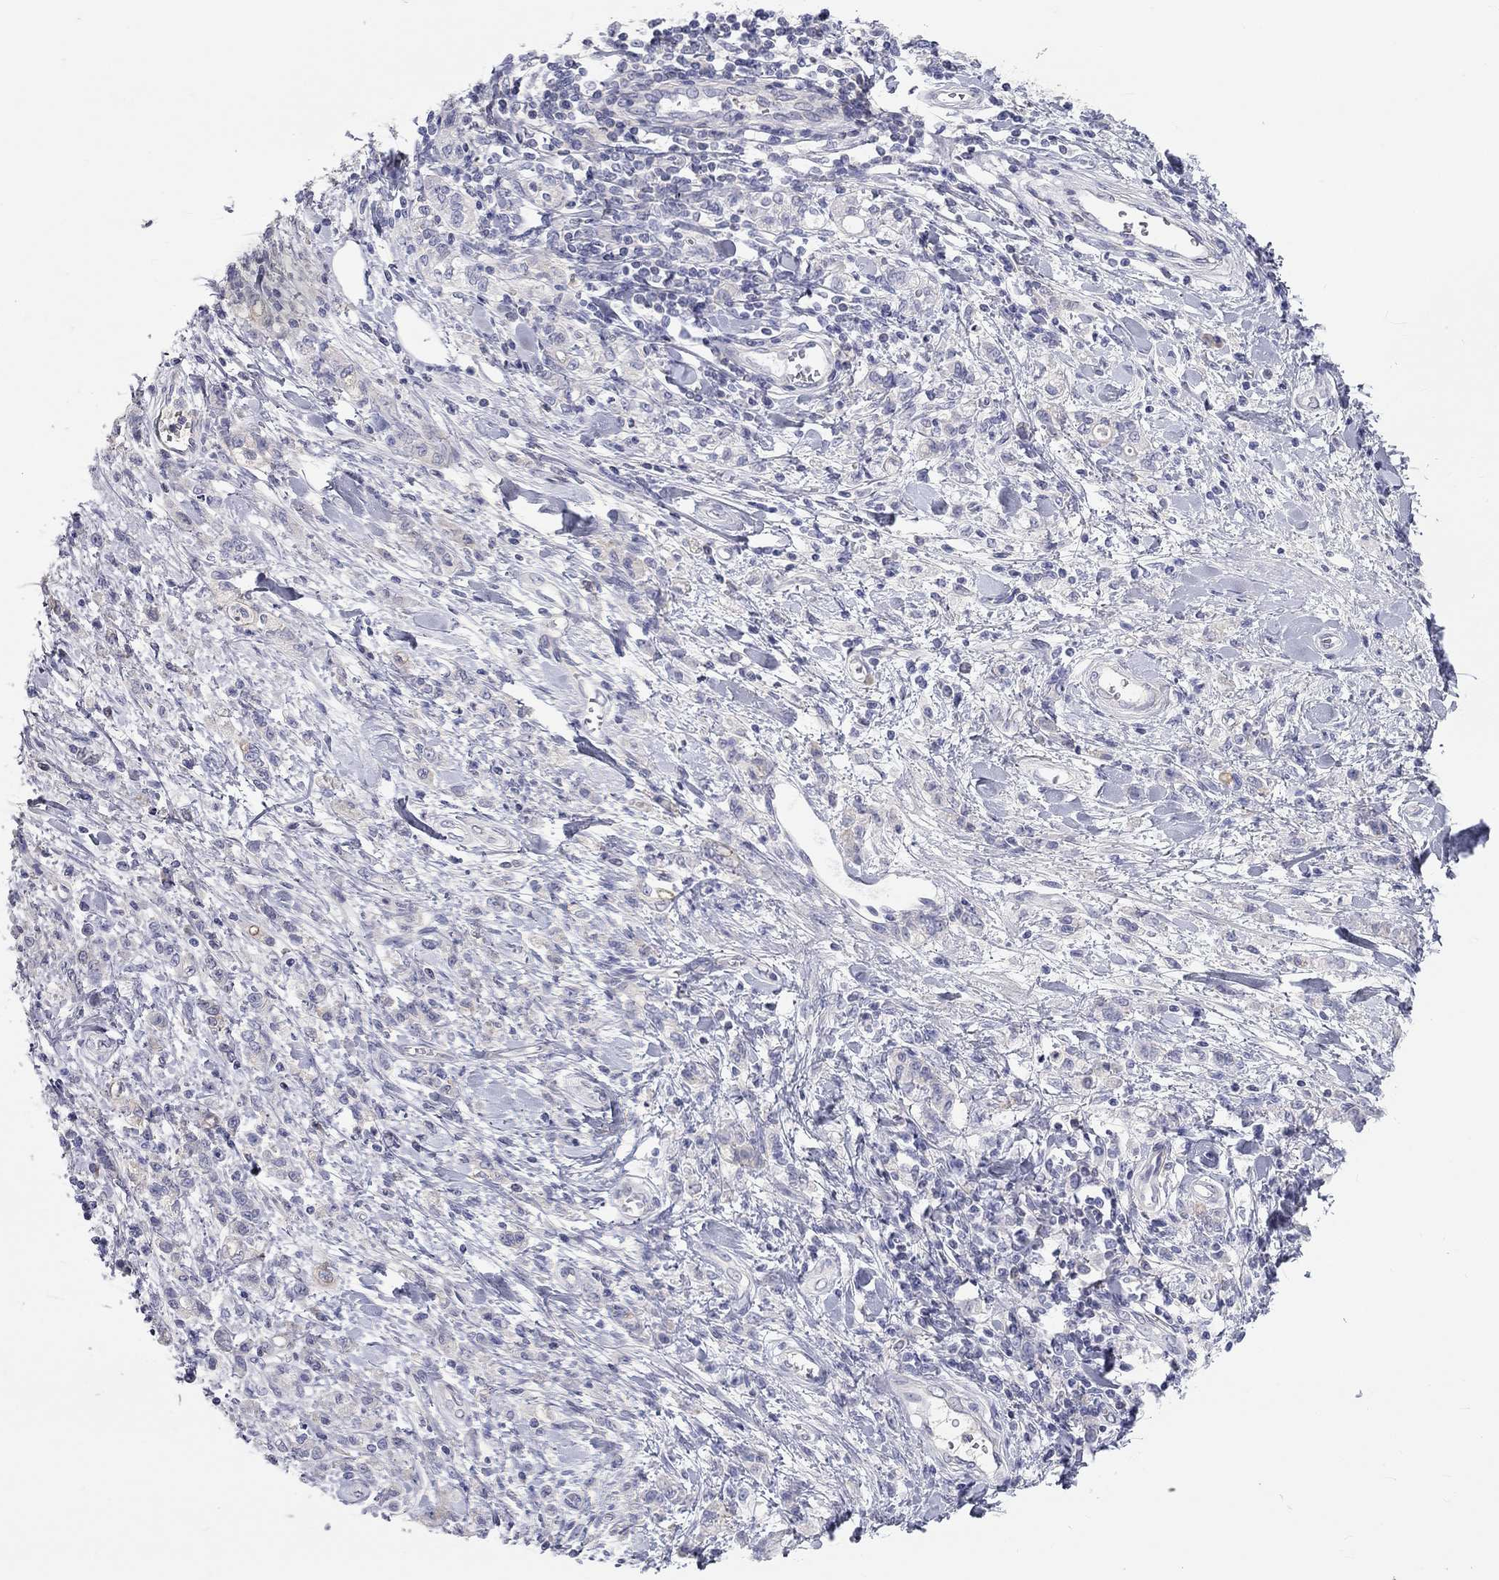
{"staining": {"intensity": "negative", "quantity": "none", "location": "none"}, "tissue": "stomach cancer", "cell_type": "Tumor cells", "image_type": "cancer", "snomed": [{"axis": "morphology", "description": "Adenocarcinoma, NOS"}, {"axis": "topography", "description": "Stomach"}], "caption": "A micrograph of human stomach cancer is negative for staining in tumor cells.", "gene": "ST7L", "patient": {"sex": "male", "age": 77}}